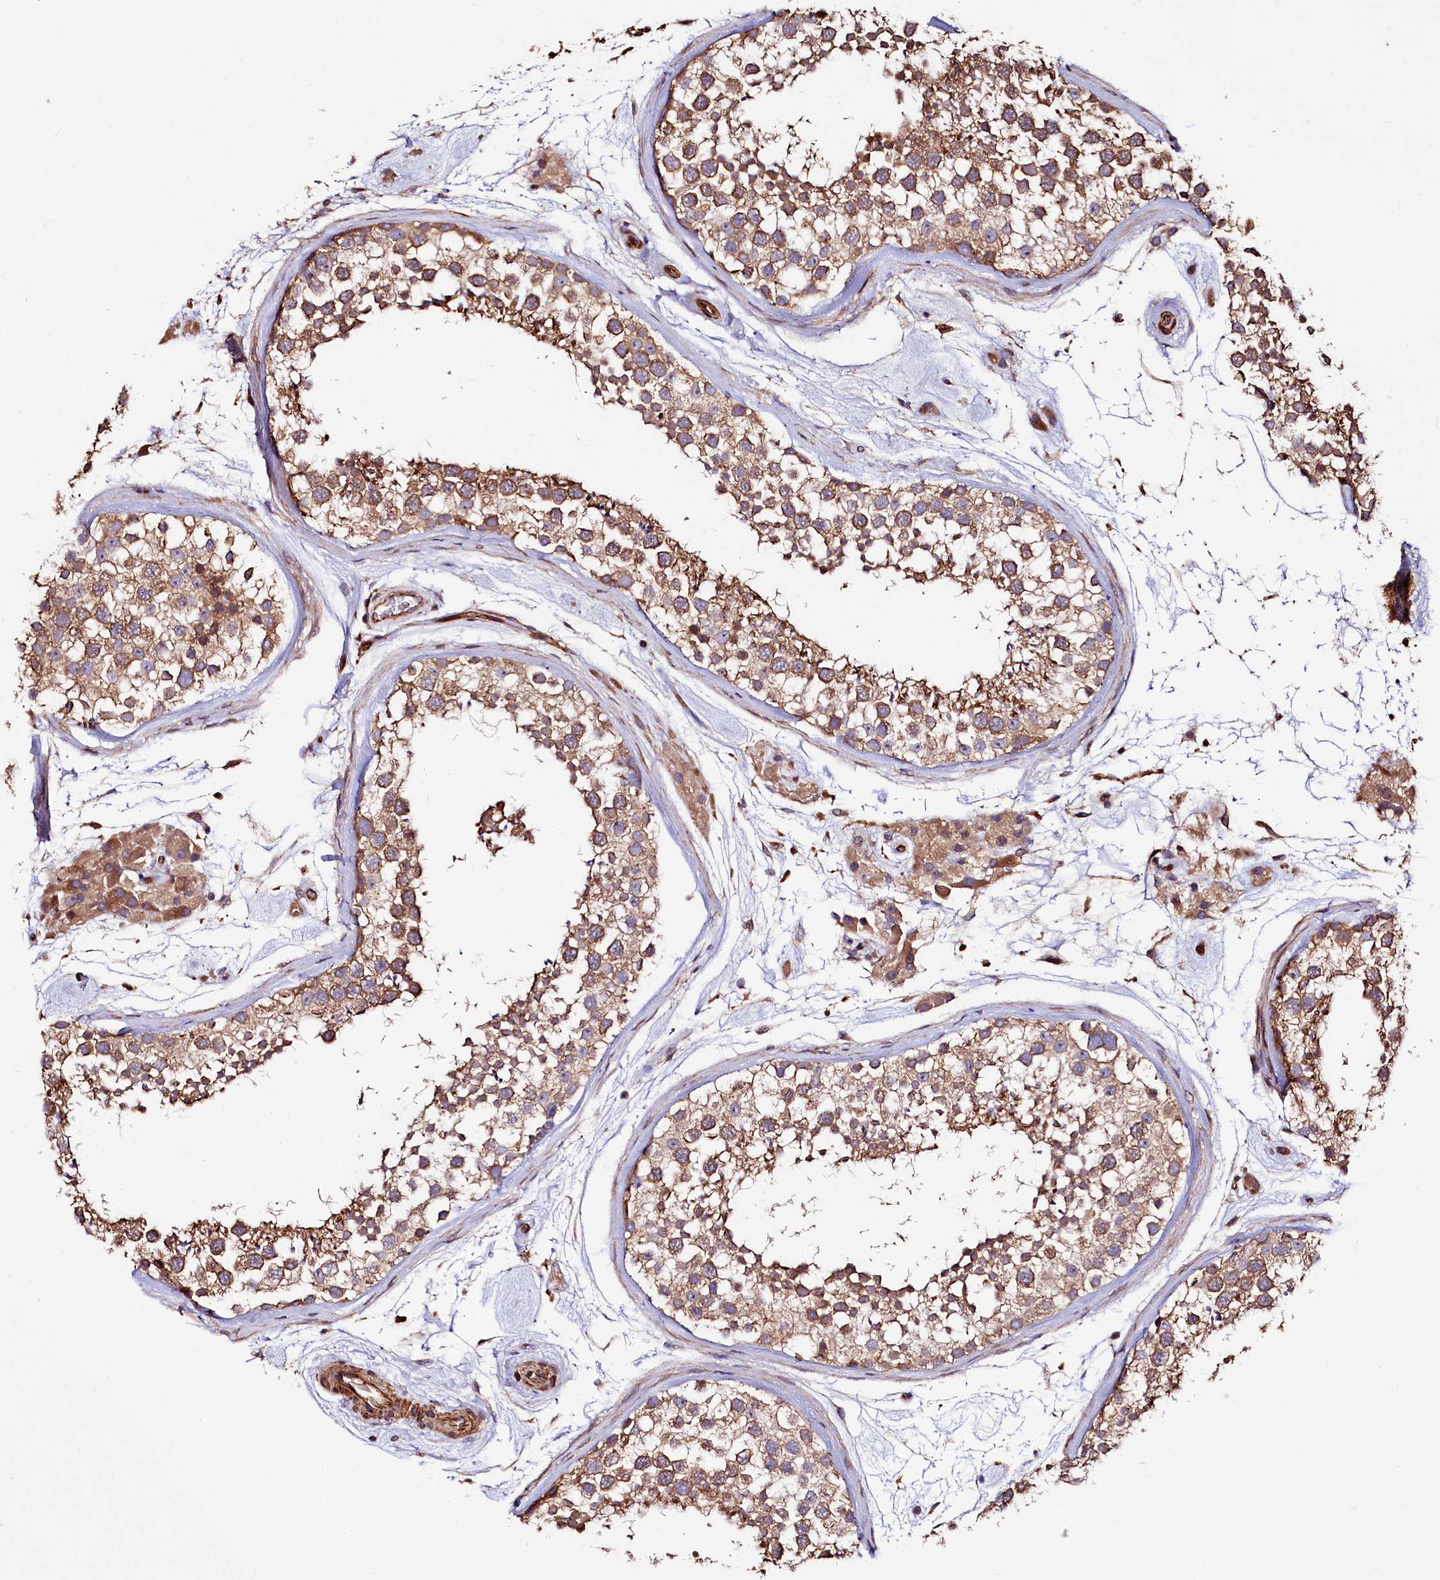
{"staining": {"intensity": "moderate", "quantity": ">75%", "location": "cytoplasmic/membranous"}, "tissue": "testis", "cell_type": "Cells in seminiferous ducts", "image_type": "normal", "snomed": [{"axis": "morphology", "description": "Normal tissue, NOS"}, {"axis": "topography", "description": "Testis"}], "caption": "A medium amount of moderate cytoplasmic/membranous positivity is seen in about >75% of cells in seminiferous ducts in normal testis.", "gene": "KLHDC4", "patient": {"sex": "male", "age": 46}}